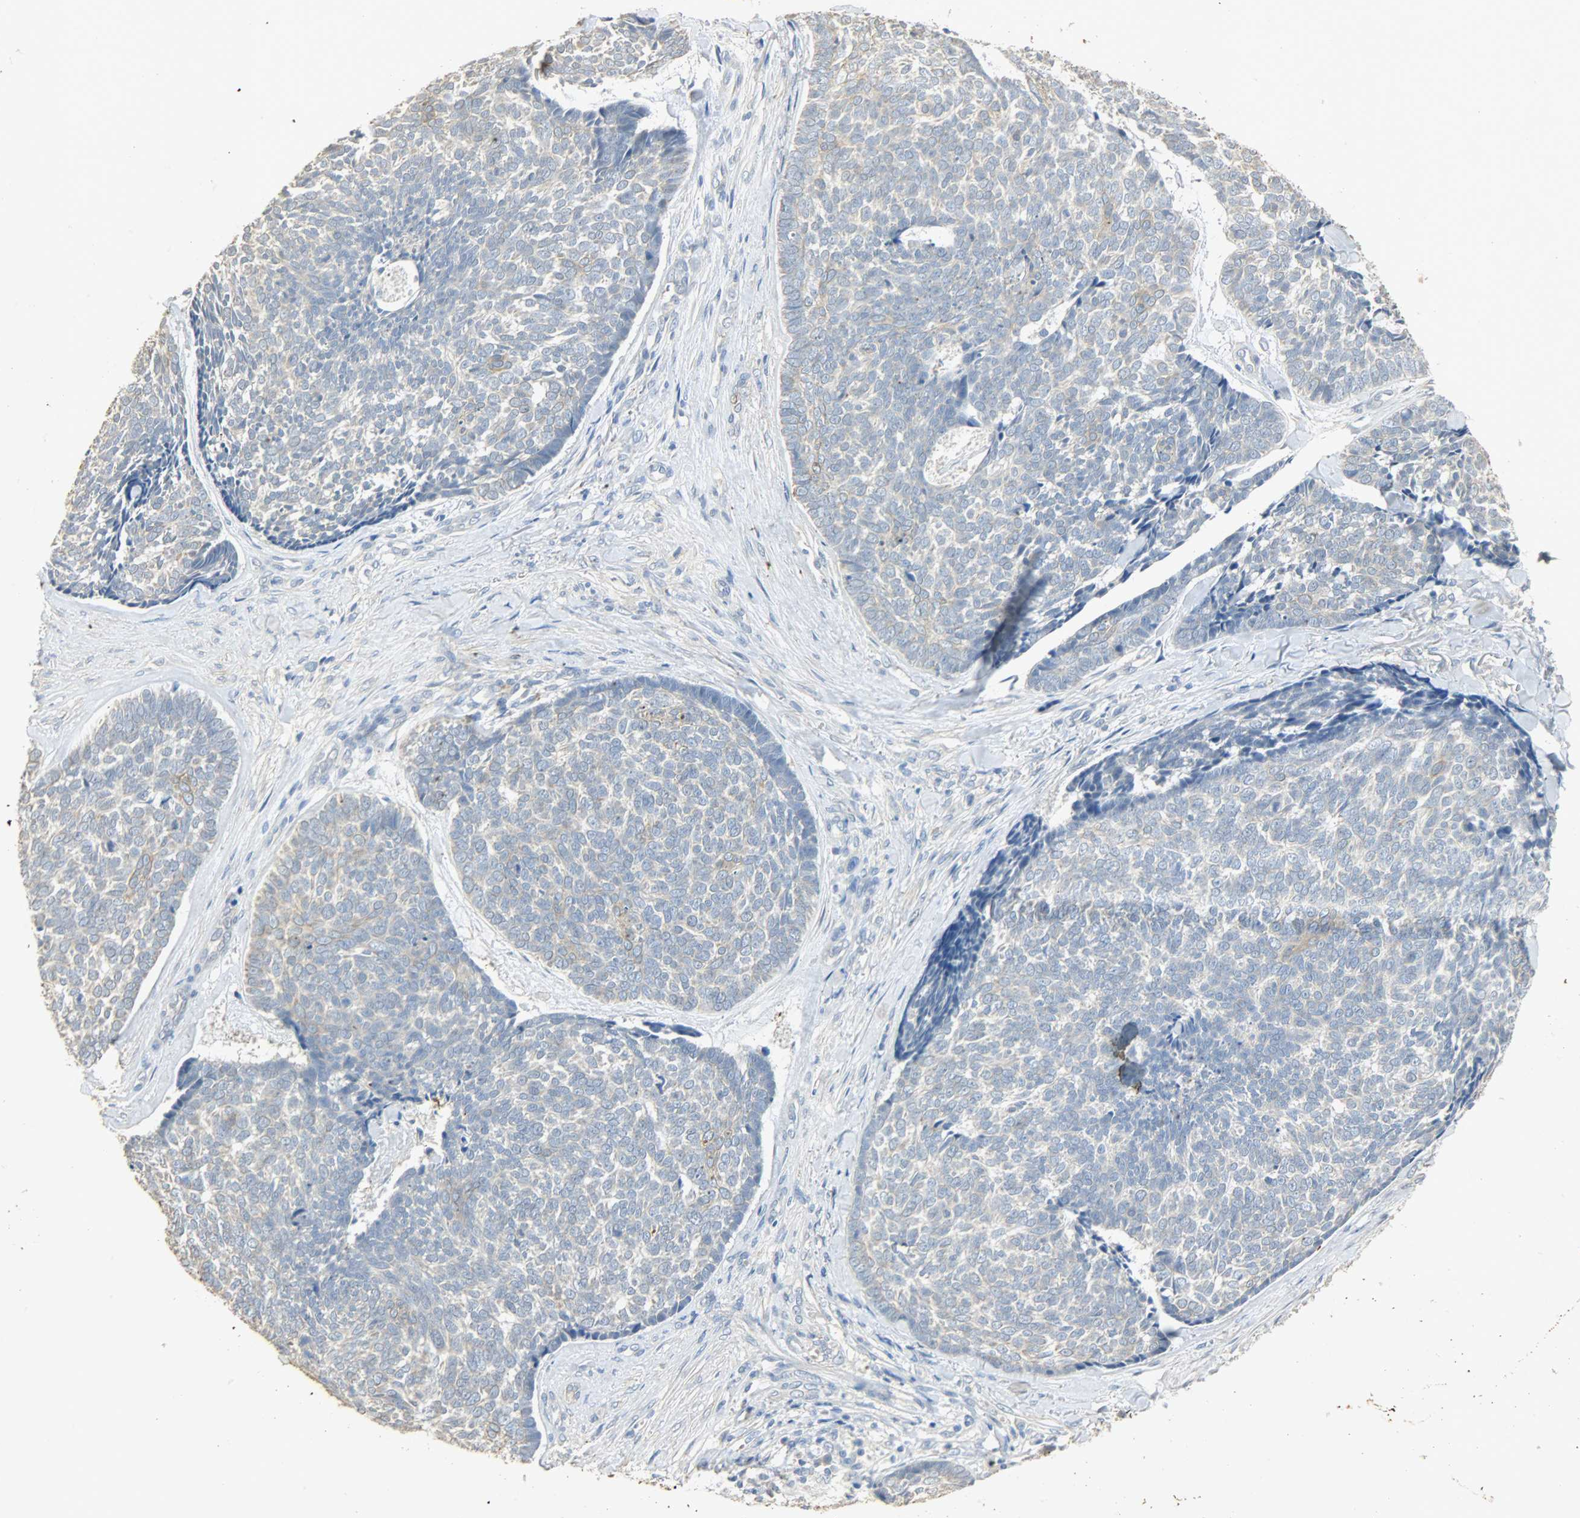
{"staining": {"intensity": "negative", "quantity": "none", "location": "none"}, "tissue": "skin cancer", "cell_type": "Tumor cells", "image_type": "cancer", "snomed": [{"axis": "morphology", "description": "Basal cell carcinoma"}, {"axis": "topography", "description": "Skin"}], "caption": "Tumor cells are negative for protein expression in human skin cancer.", "gene": "USP13", "patient": {"sex": "male", "age": 84}}